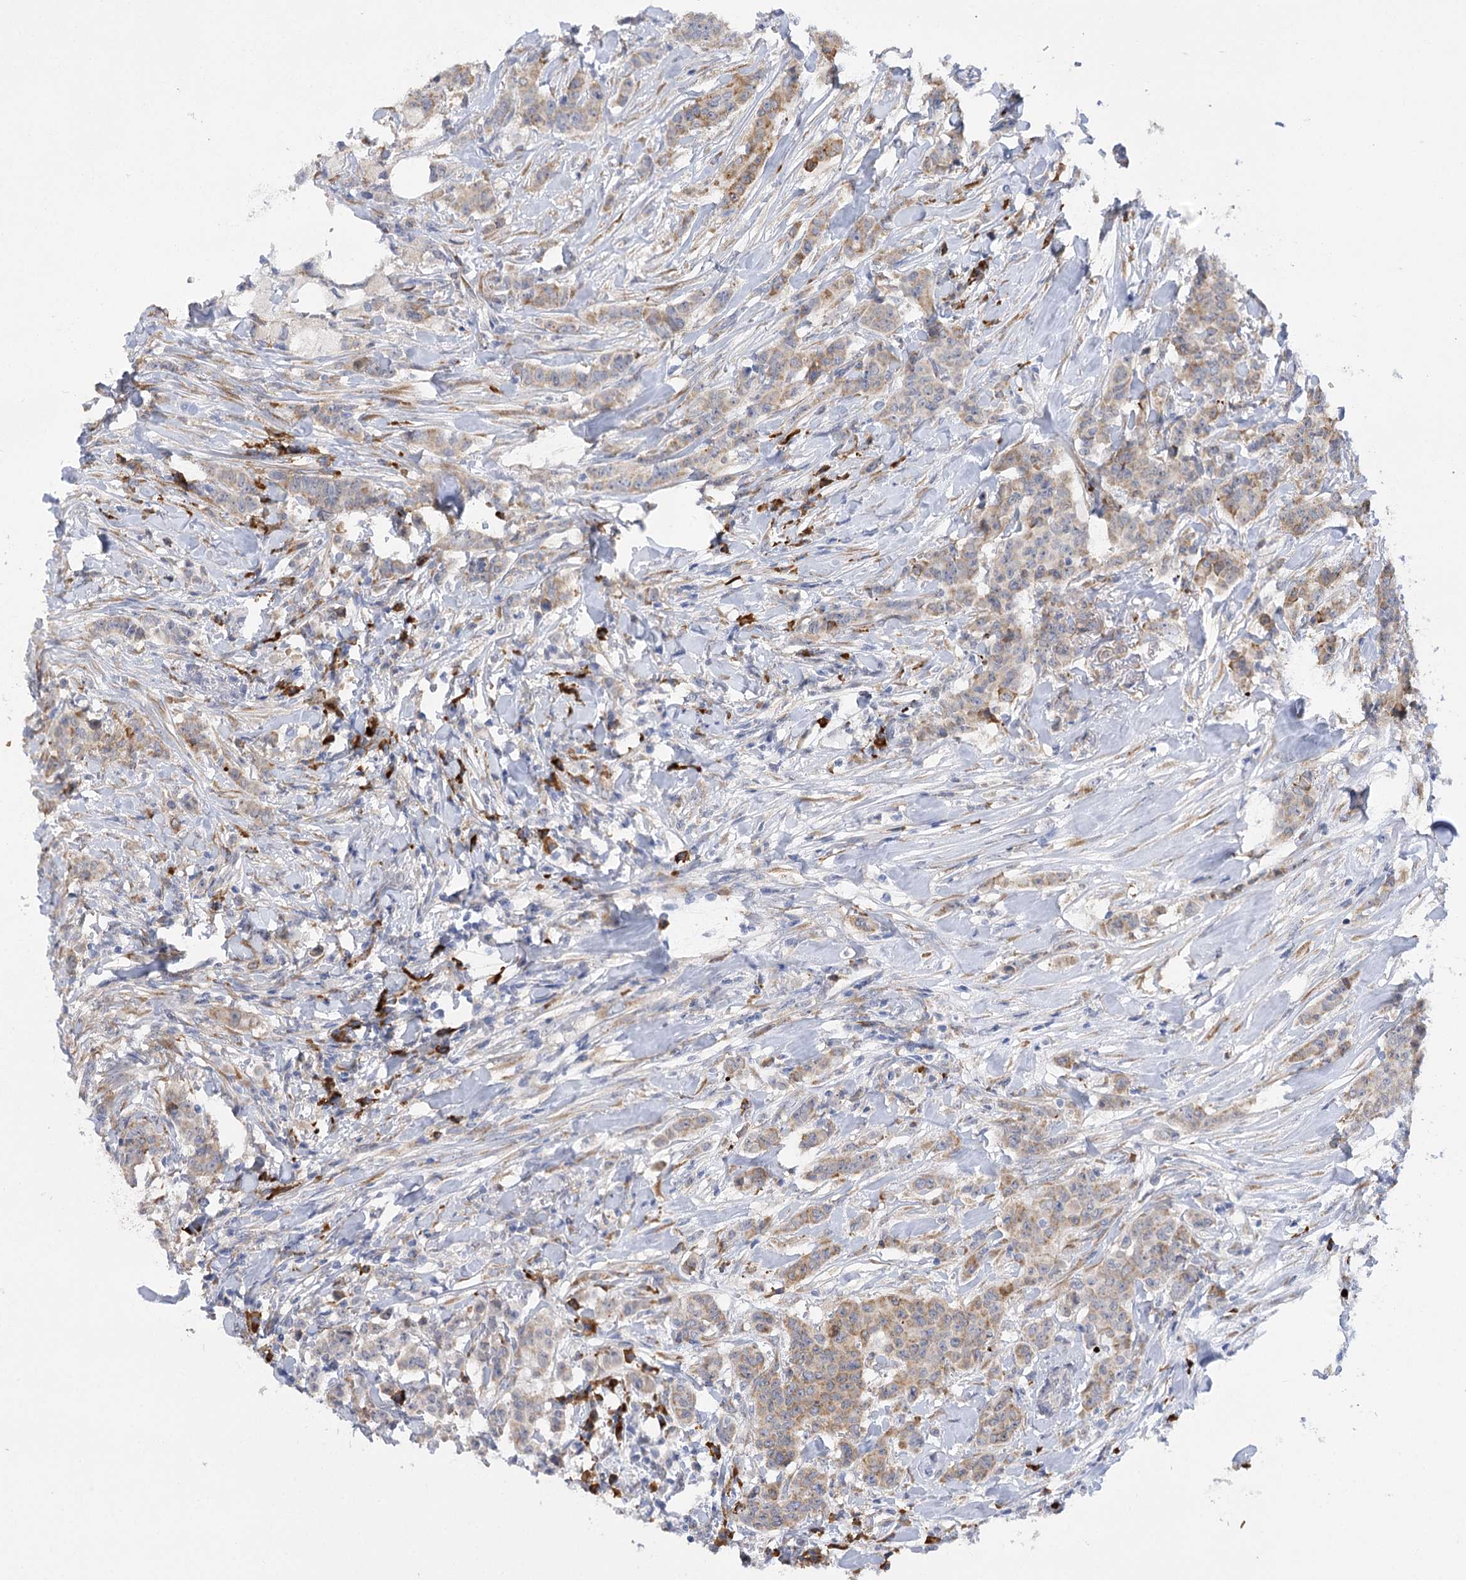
{"staining": {"intensity": "weak", "quantity": "25%-75%", "location": "cytoplasmic/membranous"}, "tissue": "breast cancer", "cell_type": "Tumor cells", "image_type": "cancer", "snomed": [{"axis": "morphology", "description": "Duct carcinoma"}, {"axis": "topography", "description": "Breast"}], "caption": "Weak cytoplasmic/membranous staining for a protein is appreciated in about 25%-75% of tumor cells of breast cancer using IHC.", "gene": "NCKAP5", "patient": {"sex": "female", "age": 40}}